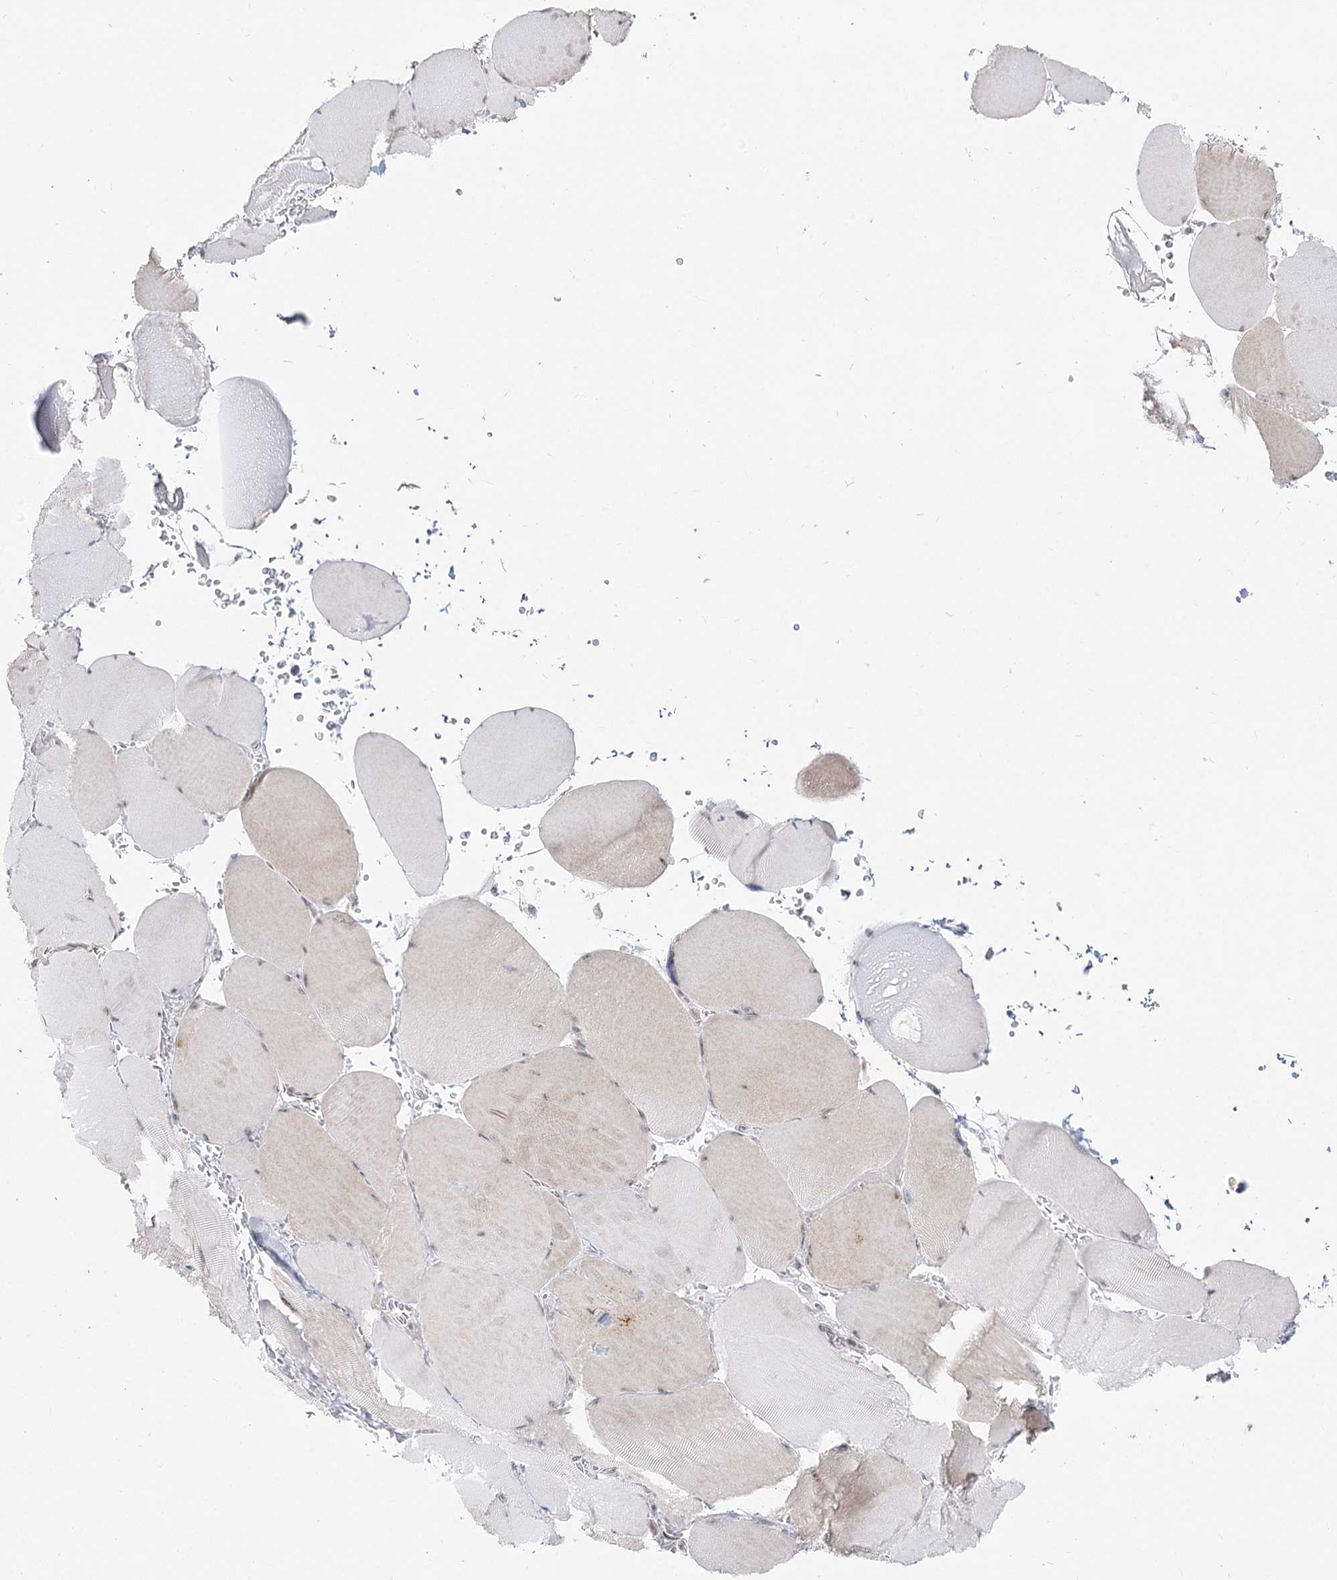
{"staining": {"intensity": "negative", "quantity": "none", "location": "none"}, "tissue": "skeletal muscle", "cell_type": "Myocytes", "image_type": "normal", "snomed": [{"axis": "morphology", "description": "Normal tissue, NOS"}, {"axis": "topography", "description": "Skeletal muscle"}, {"axis": "topography", "description": "Head-Neck"}], "caption": "Myocytes show no significant staining in benign skeletal muscle.", "gene": "DDX50", "patient": {"sex": "male", "age": 66}}